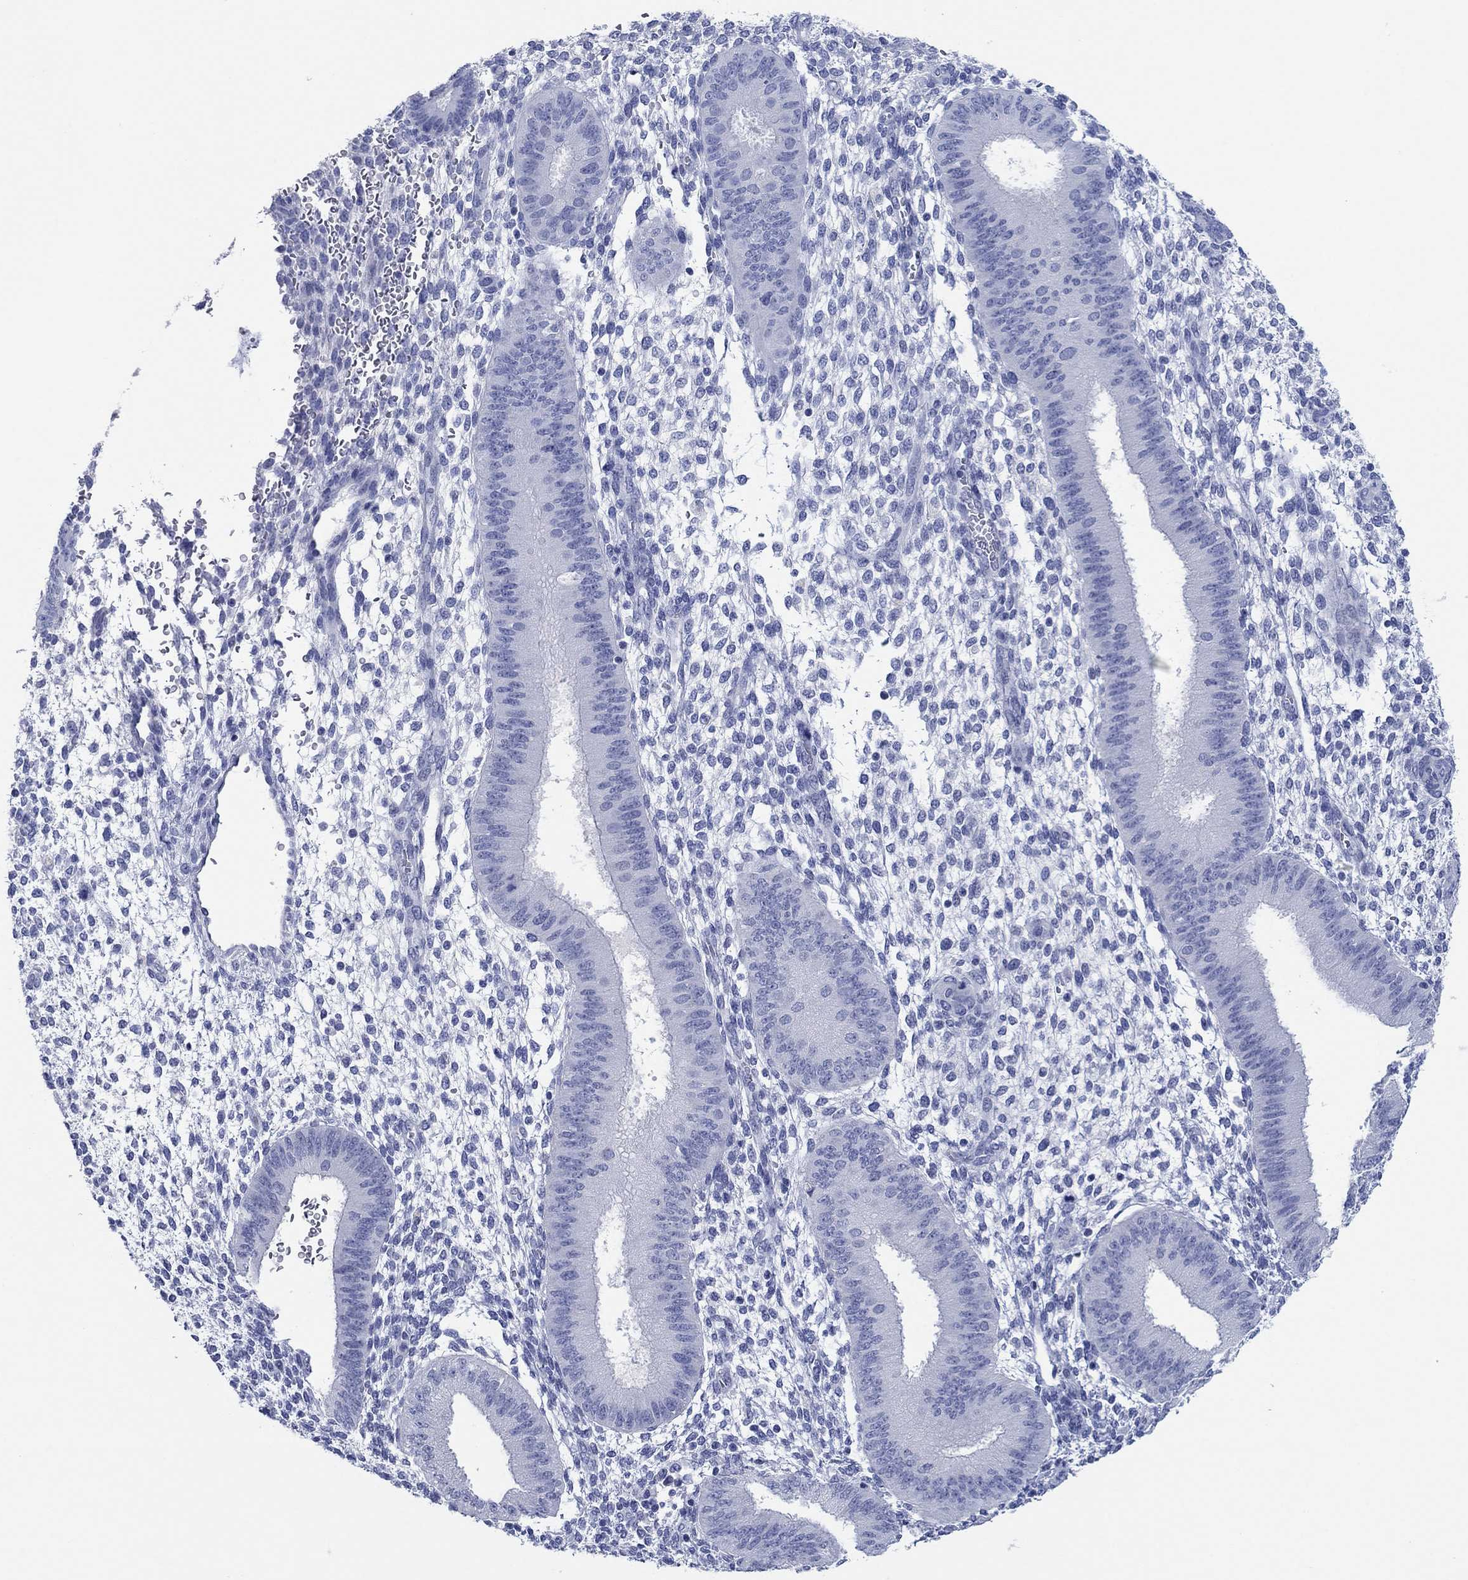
{"staining": {"intensity": "negative", "quantity": "none", "location": "none"}, "tissue": "endometrium", "cell_type": "Cells in endometrial stroma", "image_type": "normal", "snomed": [{"axis": "morphology", "description": "Normal tissue, NOS"}, {"axis": "topography", "description": "Endometrium"}], "caption": "High power microscopy photomicrograph of an immunohistochemistry image of benign endometrium, revealing no significant positivity in cells in endometrial stroma.", "gene": "POU5F1", "patient": {"sex": "female", "age": 39}}